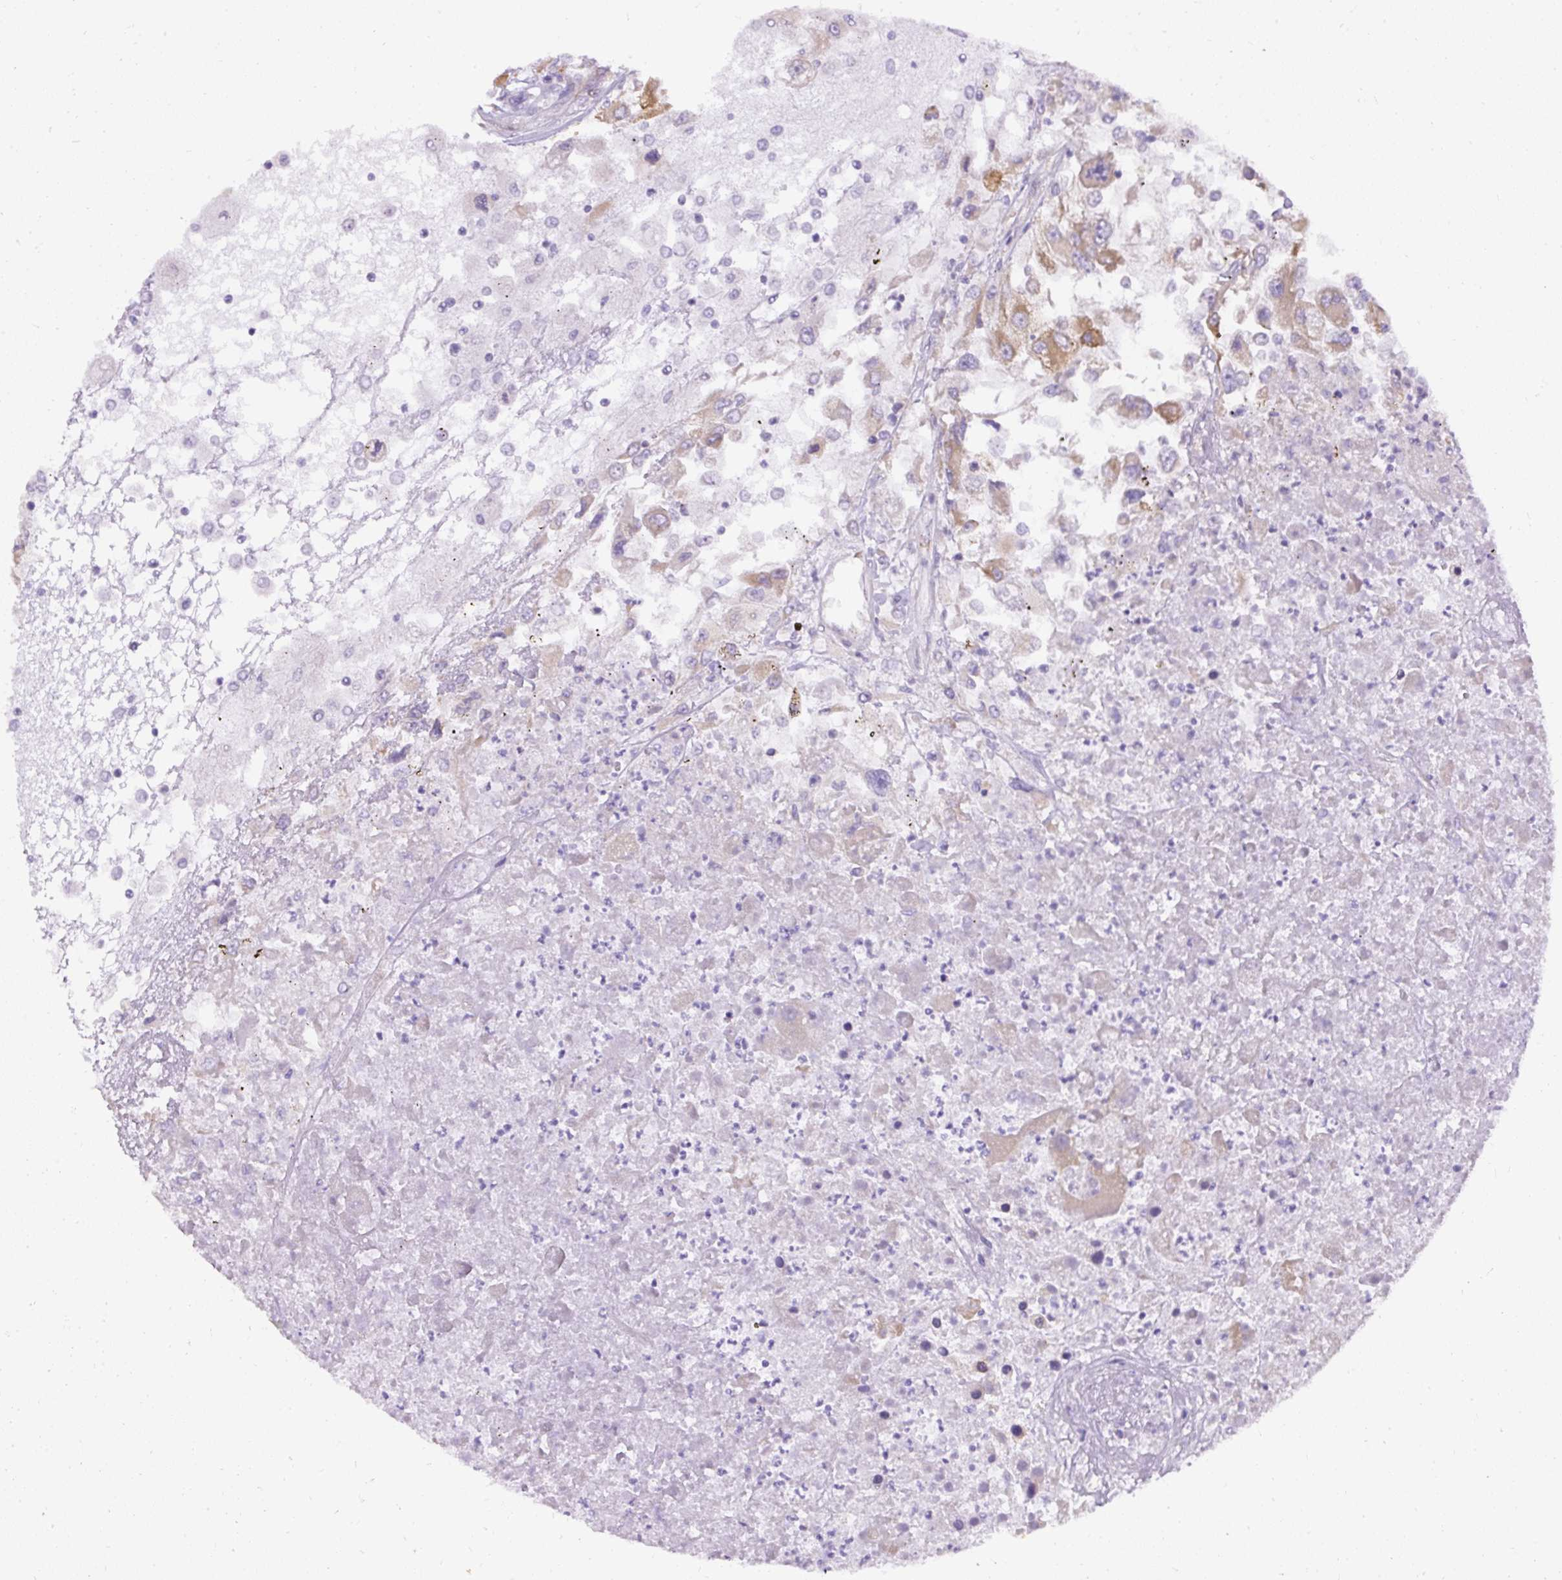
{"staining": {"intensity": "moderate", "quantity": "25%-75%", "location": "cytoplasmic/membranous"}, "tissue": "renal cancer", "cell_type": "Tumor cells", "image_type": "cancer", "snomed": [{"axis": "morphology", "description": "Adenocarcinoma, NOS"}, {"axis": "topography", "description": "Kidney"}], "caption": "This image exhibits IHC staining of renal adenocarcinoma, with medium moderate cytoplasmic/membranous staining in approximately 25%-75% of tumor cells.", "gene": "FAM149A", "patient": {"sex": "female", "age": 52}}